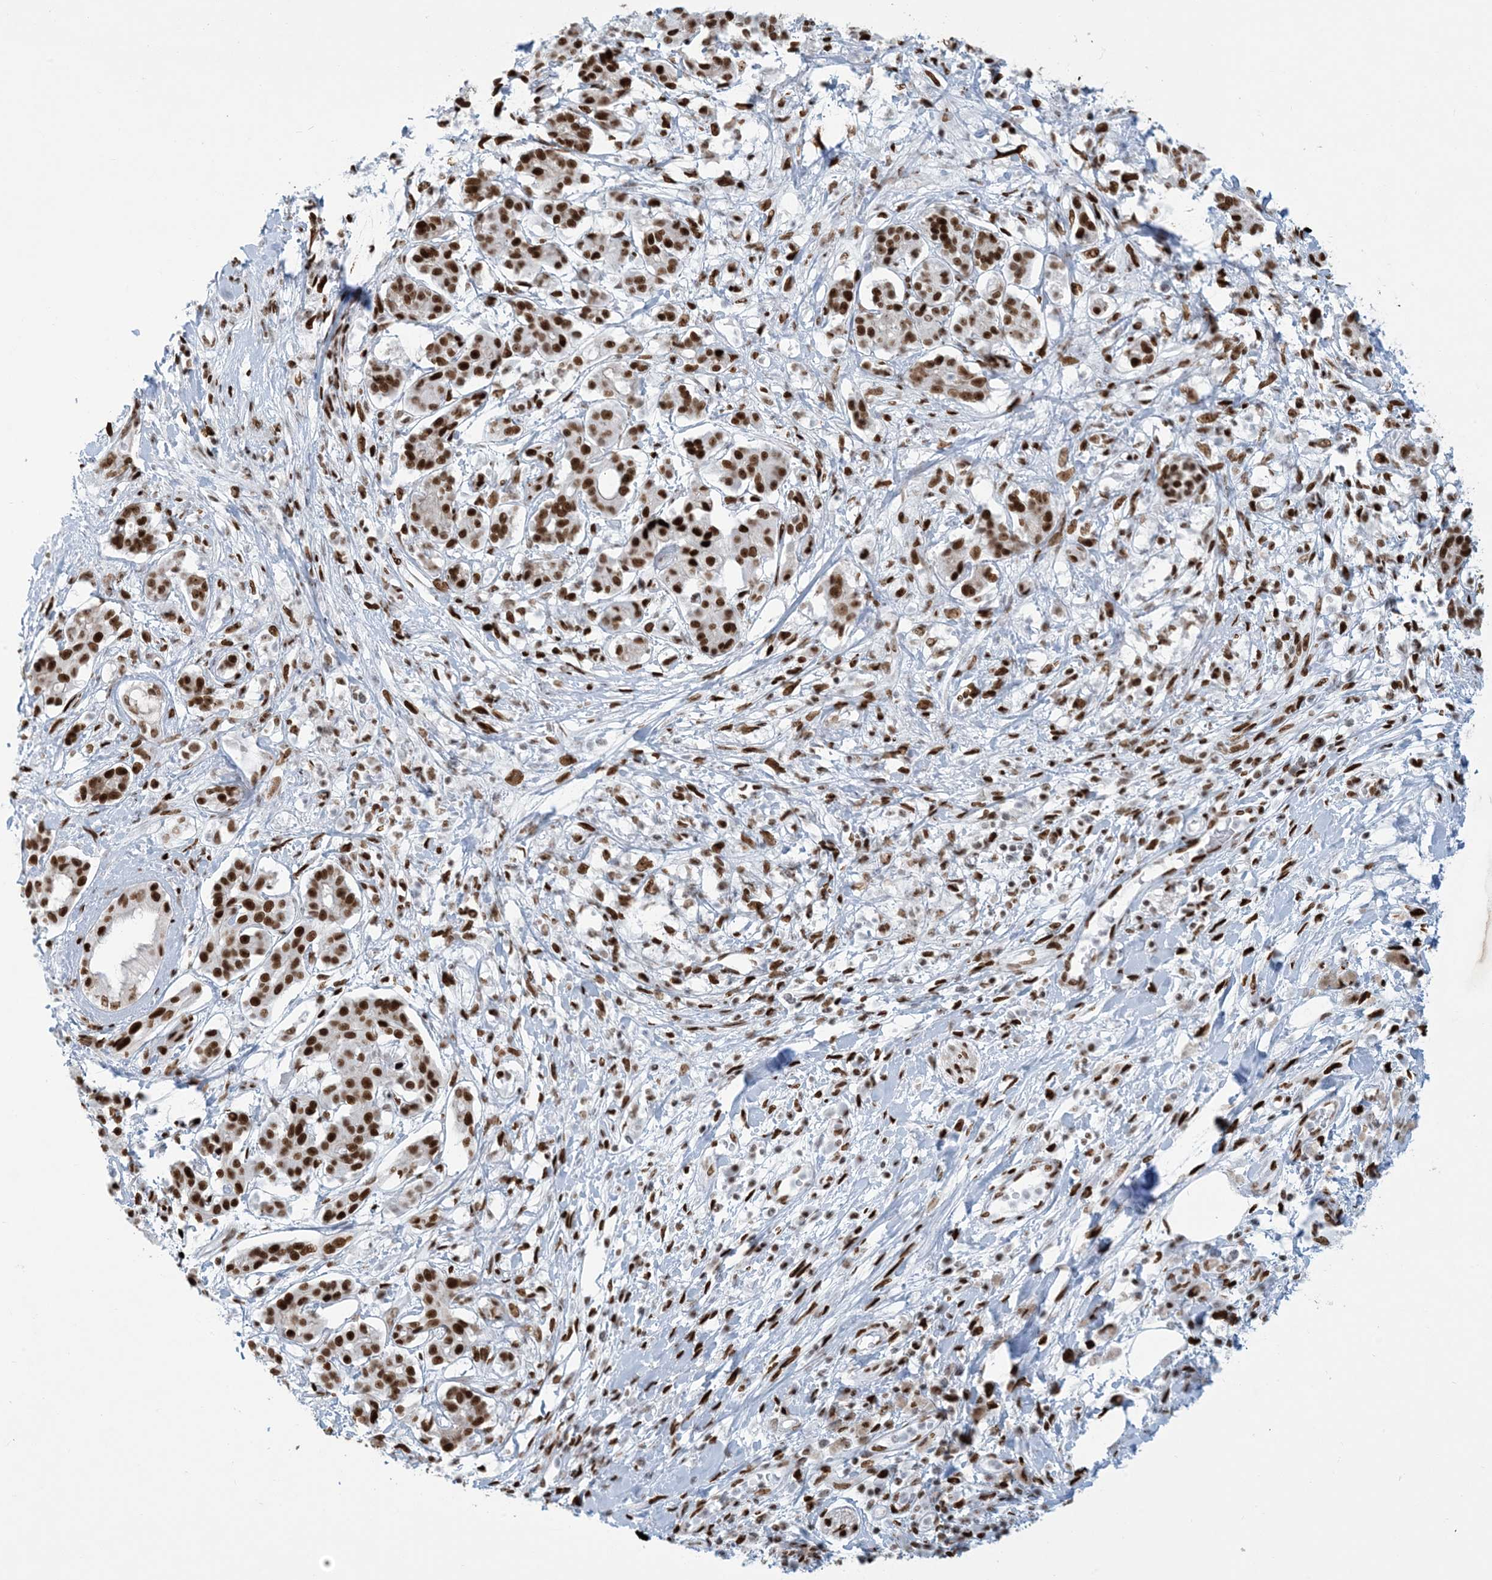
{"staining": {"intensity": "strong", "quantity": ">75%", "location": "nuclear"}, "tissue": "pancreatic cancer", "cell_type": "Tumor cells", "image_type": "cancer", "snomed": [{"axis": "morphology", "description": "Adenocarcinoma, NOS"}, {"axis": "topography", "description": "Pancreas"}], "caption": "The histopathology image demonstrates immunohistochemical staining of adenocarcinoma (pancreatic). There is strong nuclear positivity is identified in approximately >75% of tumor cells. The staining was performed using DAB, with brown indicating positive protein expression. Nuclei are stained blue with hematoxylin.", "gene": "STAG1", "patient": {"sex": "female", "age": 56}}